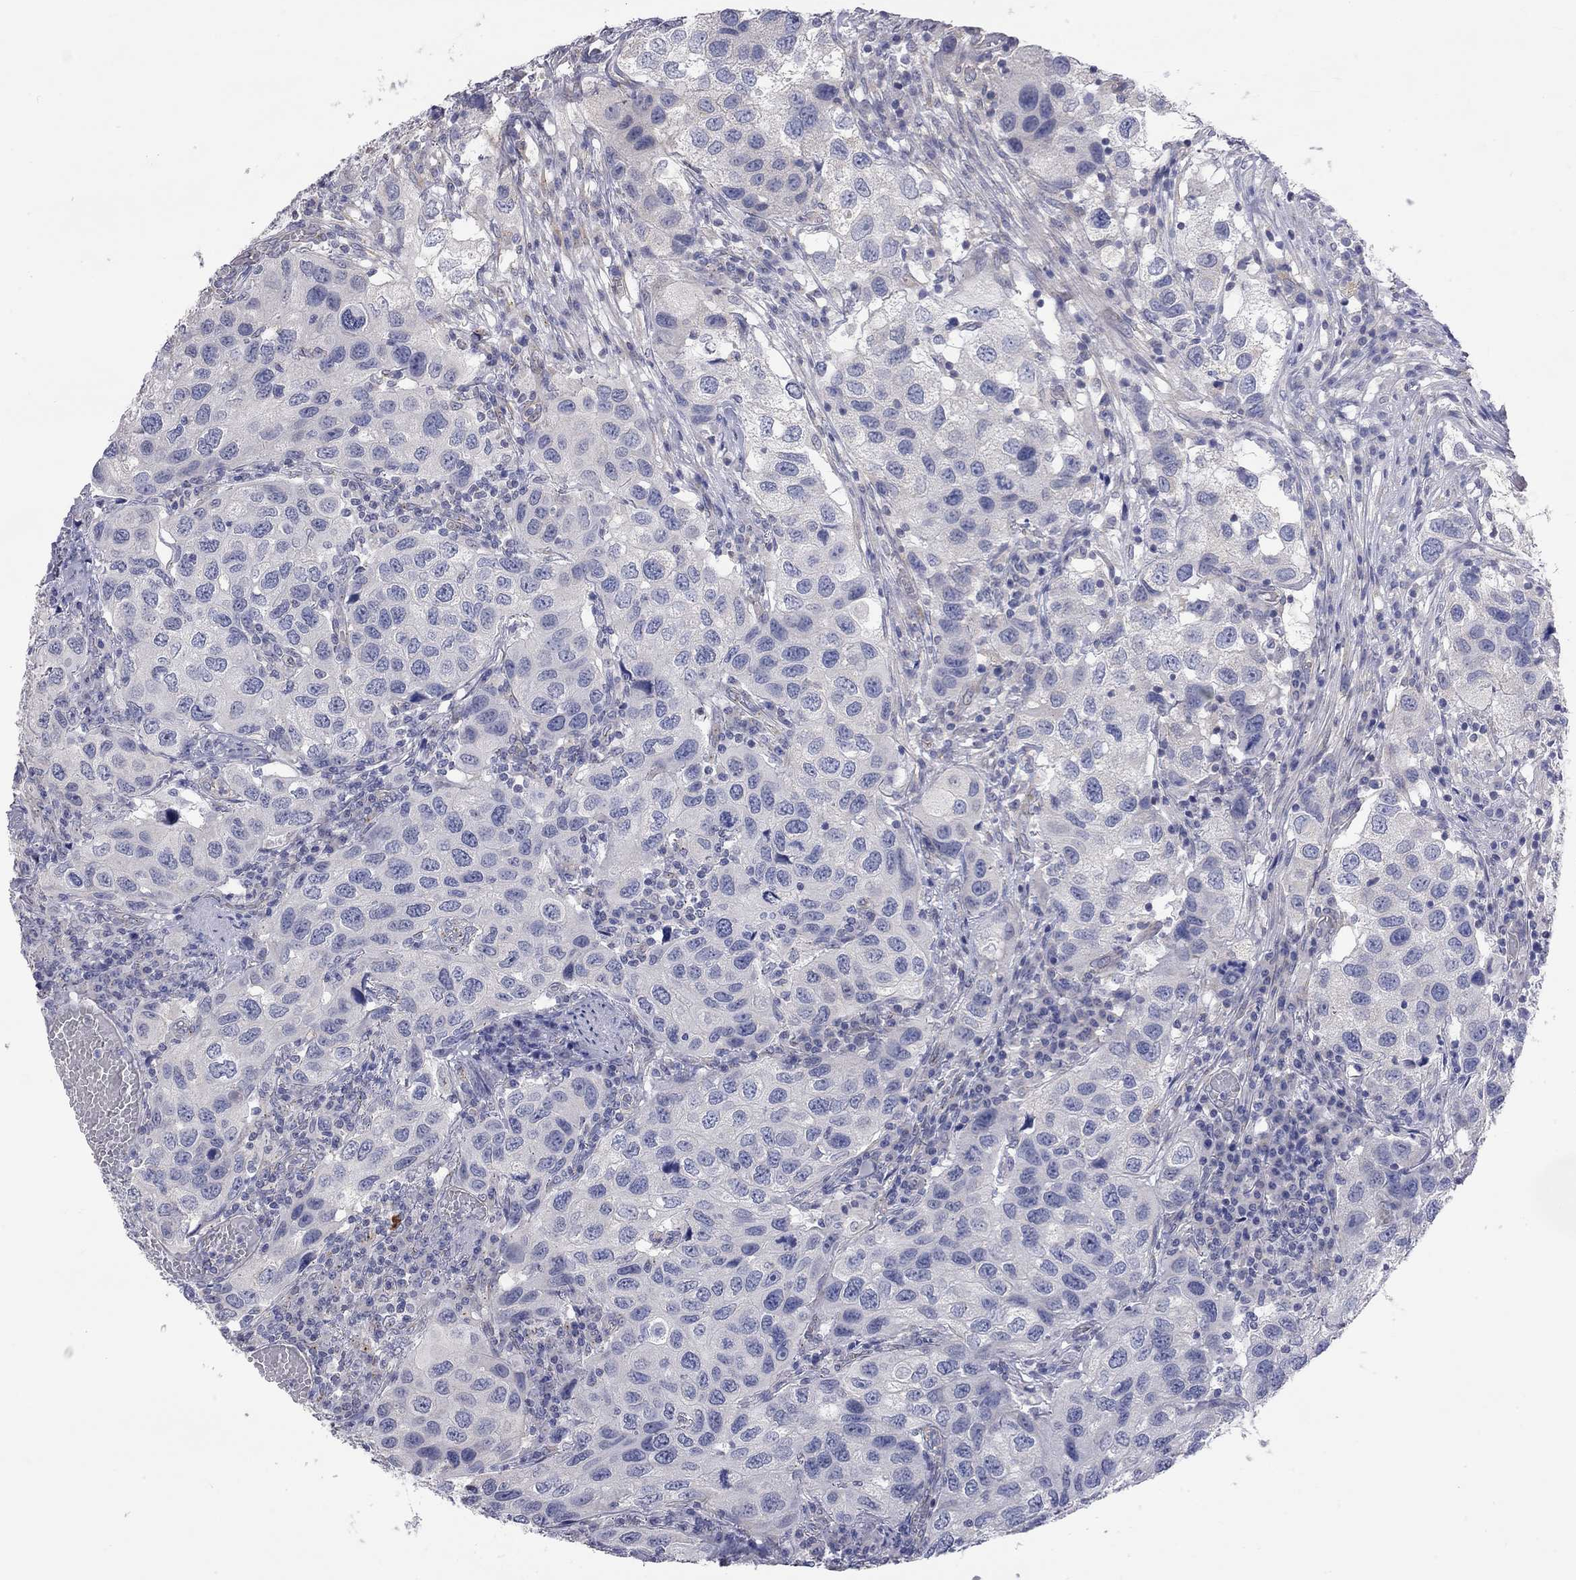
{"staining": {"intensity": "negative", "quantity": "none", "location": "none"}, "tissue": "urothelial cancer", "cell_type": "Tumor cells", "image_type": "cancer", "snomed": [{"axis": "morphology", "description": "Urothelial carcinoma, High grade"}, {"axis": "topography", "description": "Urinary bladder"}], "caption": "IHC micrograph of urothelial cancer stained for a protein (brown), which displays no staining in tumor cells. The staining is performed using DAB brown chromogen with nuclei counter-stained in using hematoxylin.", "gene": "OPRK1", "patient": {"sex": "male", "age": 79}}